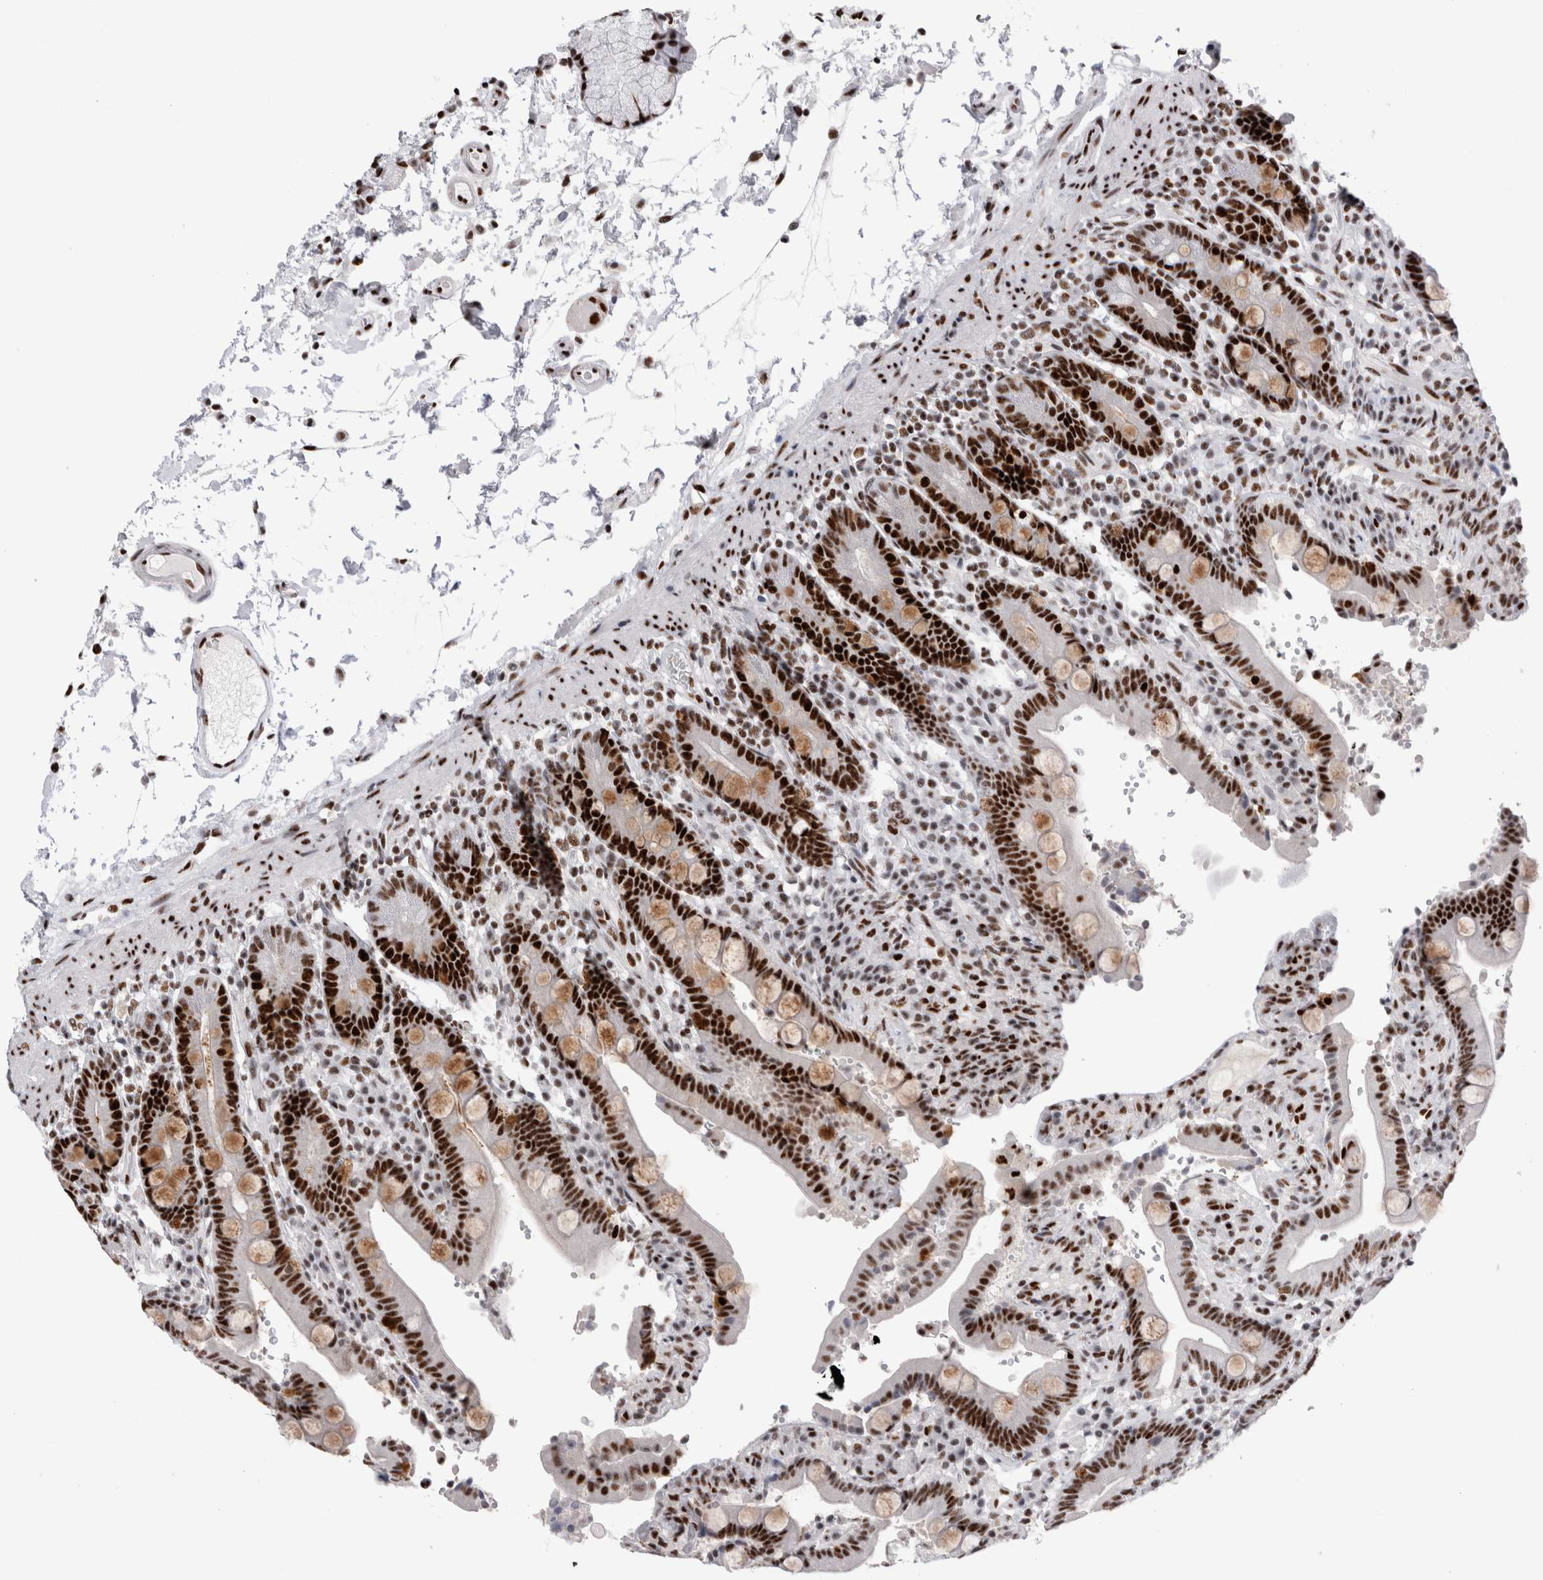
{"staining": {"intensity": "strong", "quantity": ">75%", "location": "cytoplasmic/membranous,nuclear"}, "tissue": "duodenum", "cell_type": "Glandular cells", "image_type": "normal", "snomed": [{"axis": "morphology", "description": "Normal tissue, NOS"}, {"axis": "topography", "description": "Small intestine, NOS"}], "caption": "Unremarkable duodenum demonstrates strong cytoplasmic/membranous,nuclear staining in approximately >75% of glandular cells.", "gene": "RBM6", "patient": {"sex": "female", "age": 71}}